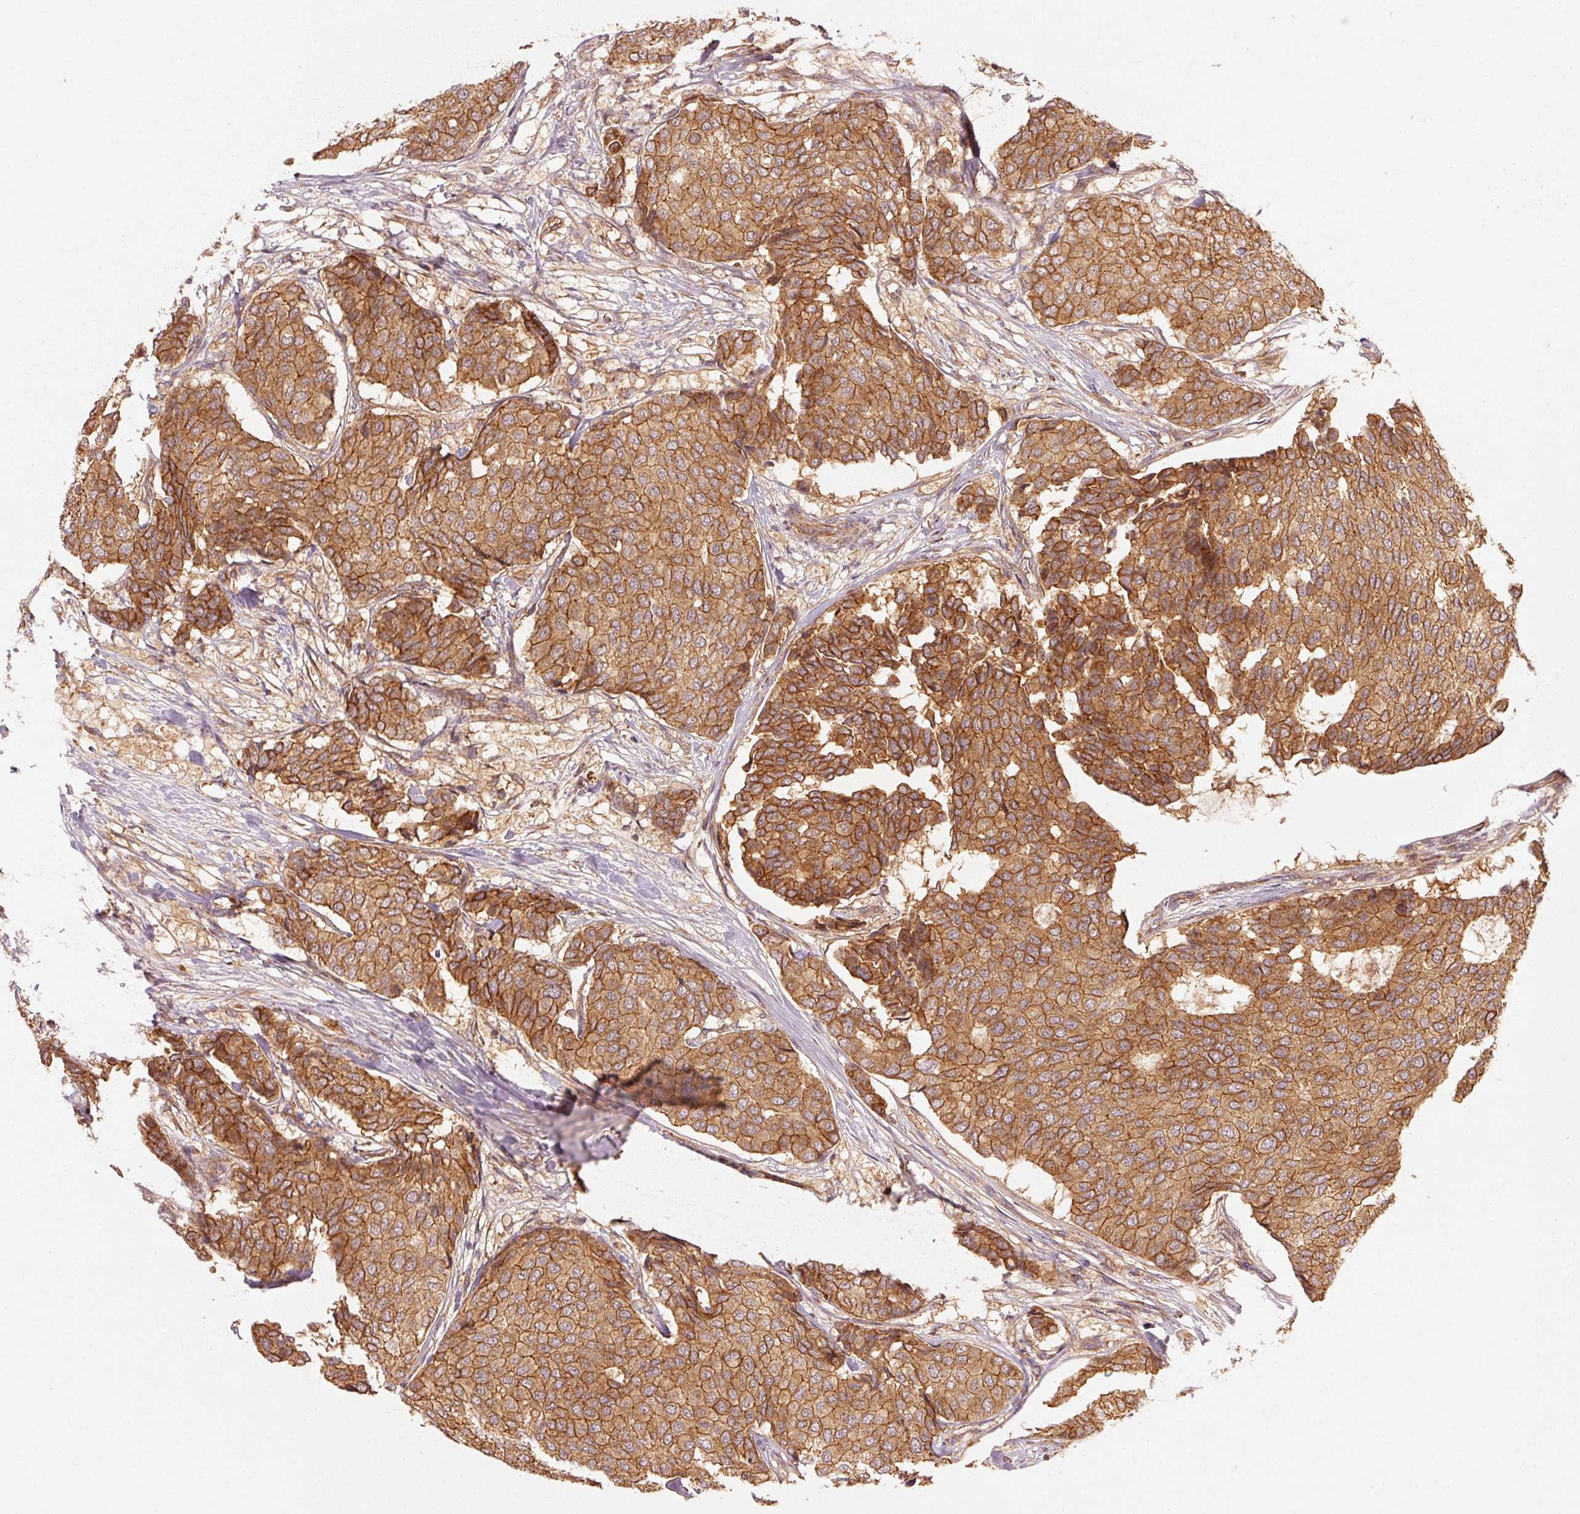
{"staining": {"intensity": "moderate", "quantity": ">75%", "location": "cytoplasmic/membranous"}, "tissue": "breast cancer", "cell_type": "Tumor cells", "image_type": "cancer", "snomed": [{"axis": "morphology", "description": "Duct carcinoma"}, {"axis": "topography", "description": "Breast"}], "caption": "A high-resolution photomicrograph shows immunohistochemistry (IHC) staining of breast cancer, which reveals moderate cytoplasmic/membranous staining in approximately >75% of tumor cells. The staining was performed using DAB (3,3'-diaminobenzidine) to visualize the protein expression in brown, while the nuclei were stained in blue with hematoxylin (Magnification: 20x).", "gene": "CTNNA1", "patient": {"sex": "female", "age": 75}}